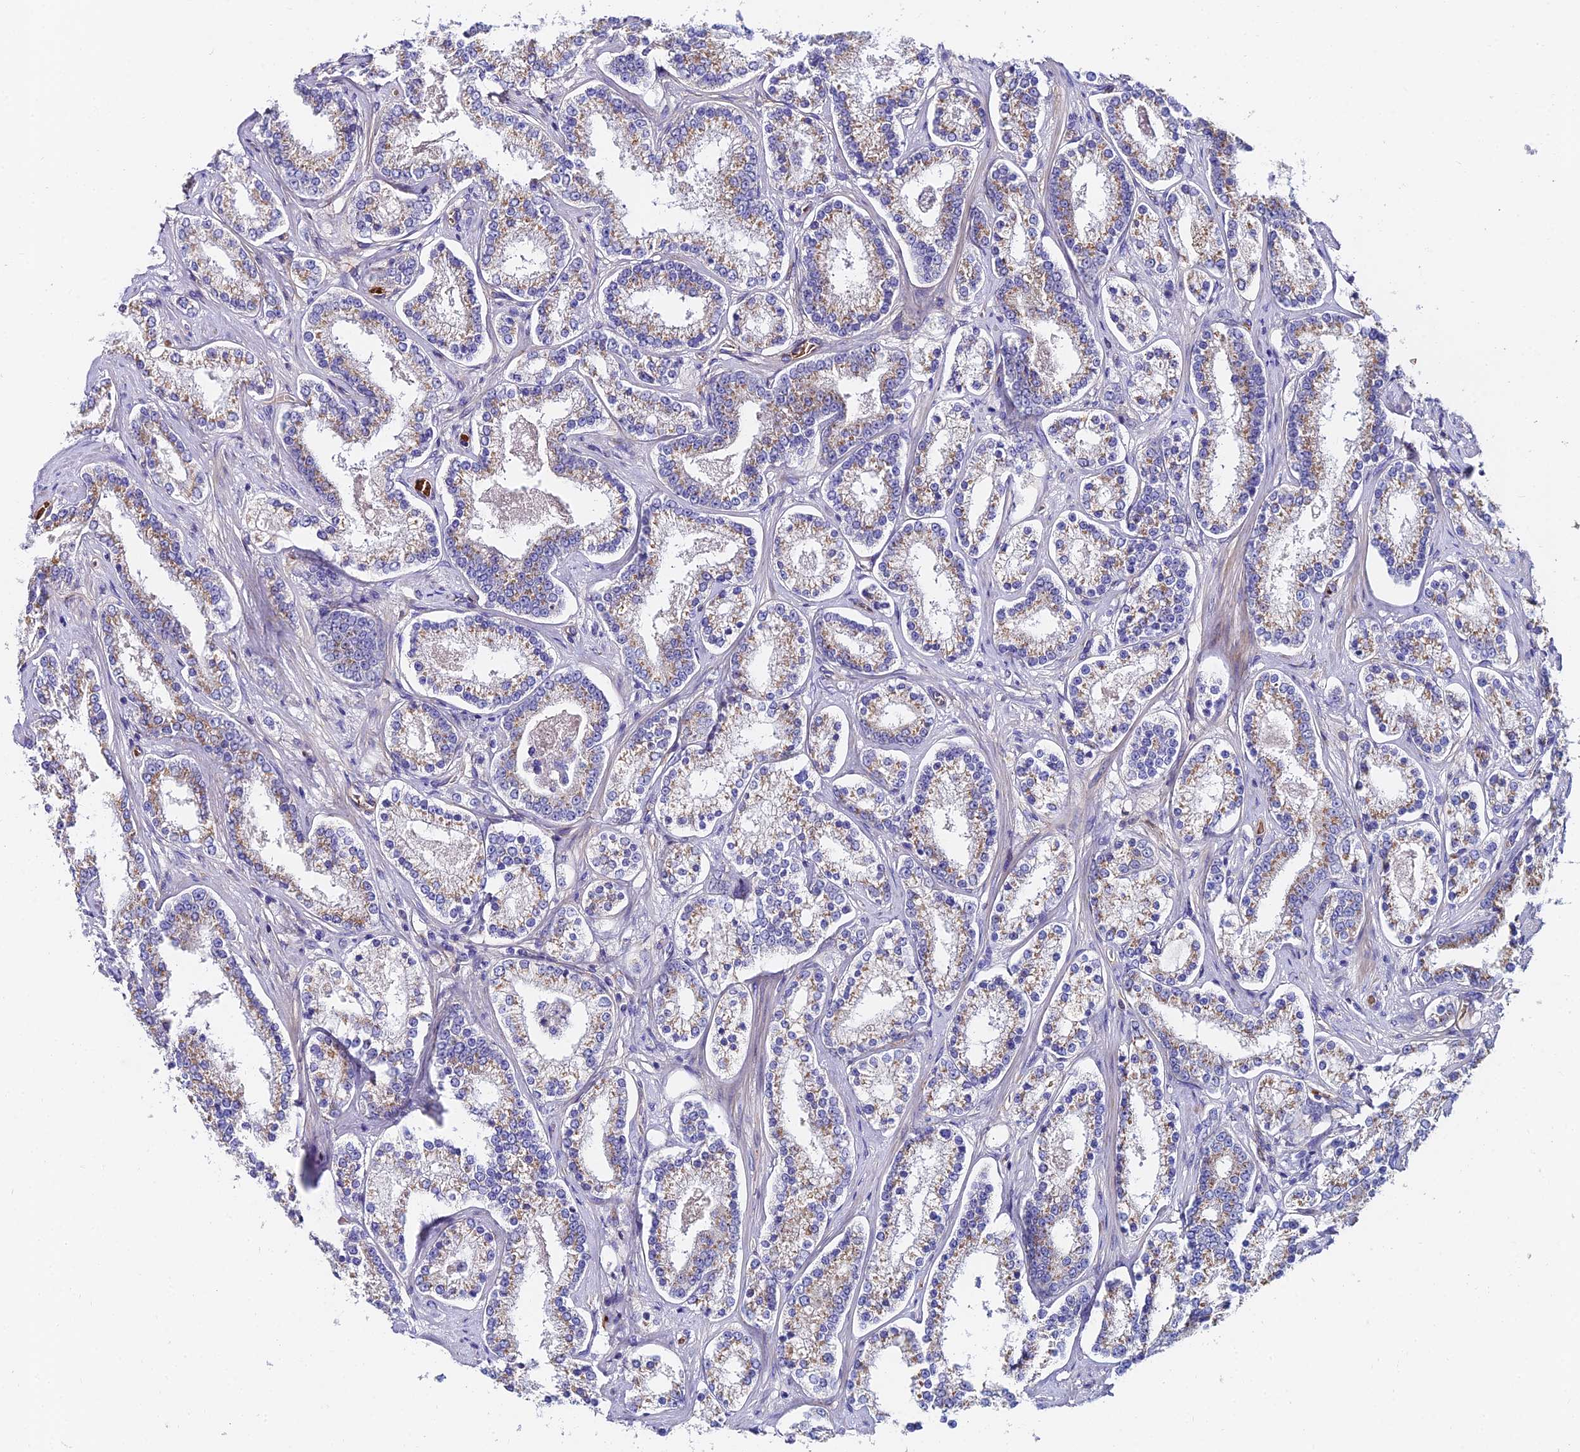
{"staining": {"intensity": "weak", "quantity": "25%-75%", "location": "cytoplasmic/membranous"}, "tissue": "prostate cancer", "cell_type": "Tumor cells", "image_type": "cancer", "snomed": [{"axis": "morphology", "description": "Normal tissue, NOS"}, {"axis": "morphology", "description": "Adenocarcinoma, High grade"}, {"axis": "topography", "description": "Prostate"}], "caption": "Prostate adenocarcinoma (high-grade) stained for a protein (brown) reveals weak cytoplasmic/membranous positive expression in about 25%-75% of tumor cells.", "gene": "ADGRF3", "patient": {"sex": "male", "age": 83}}